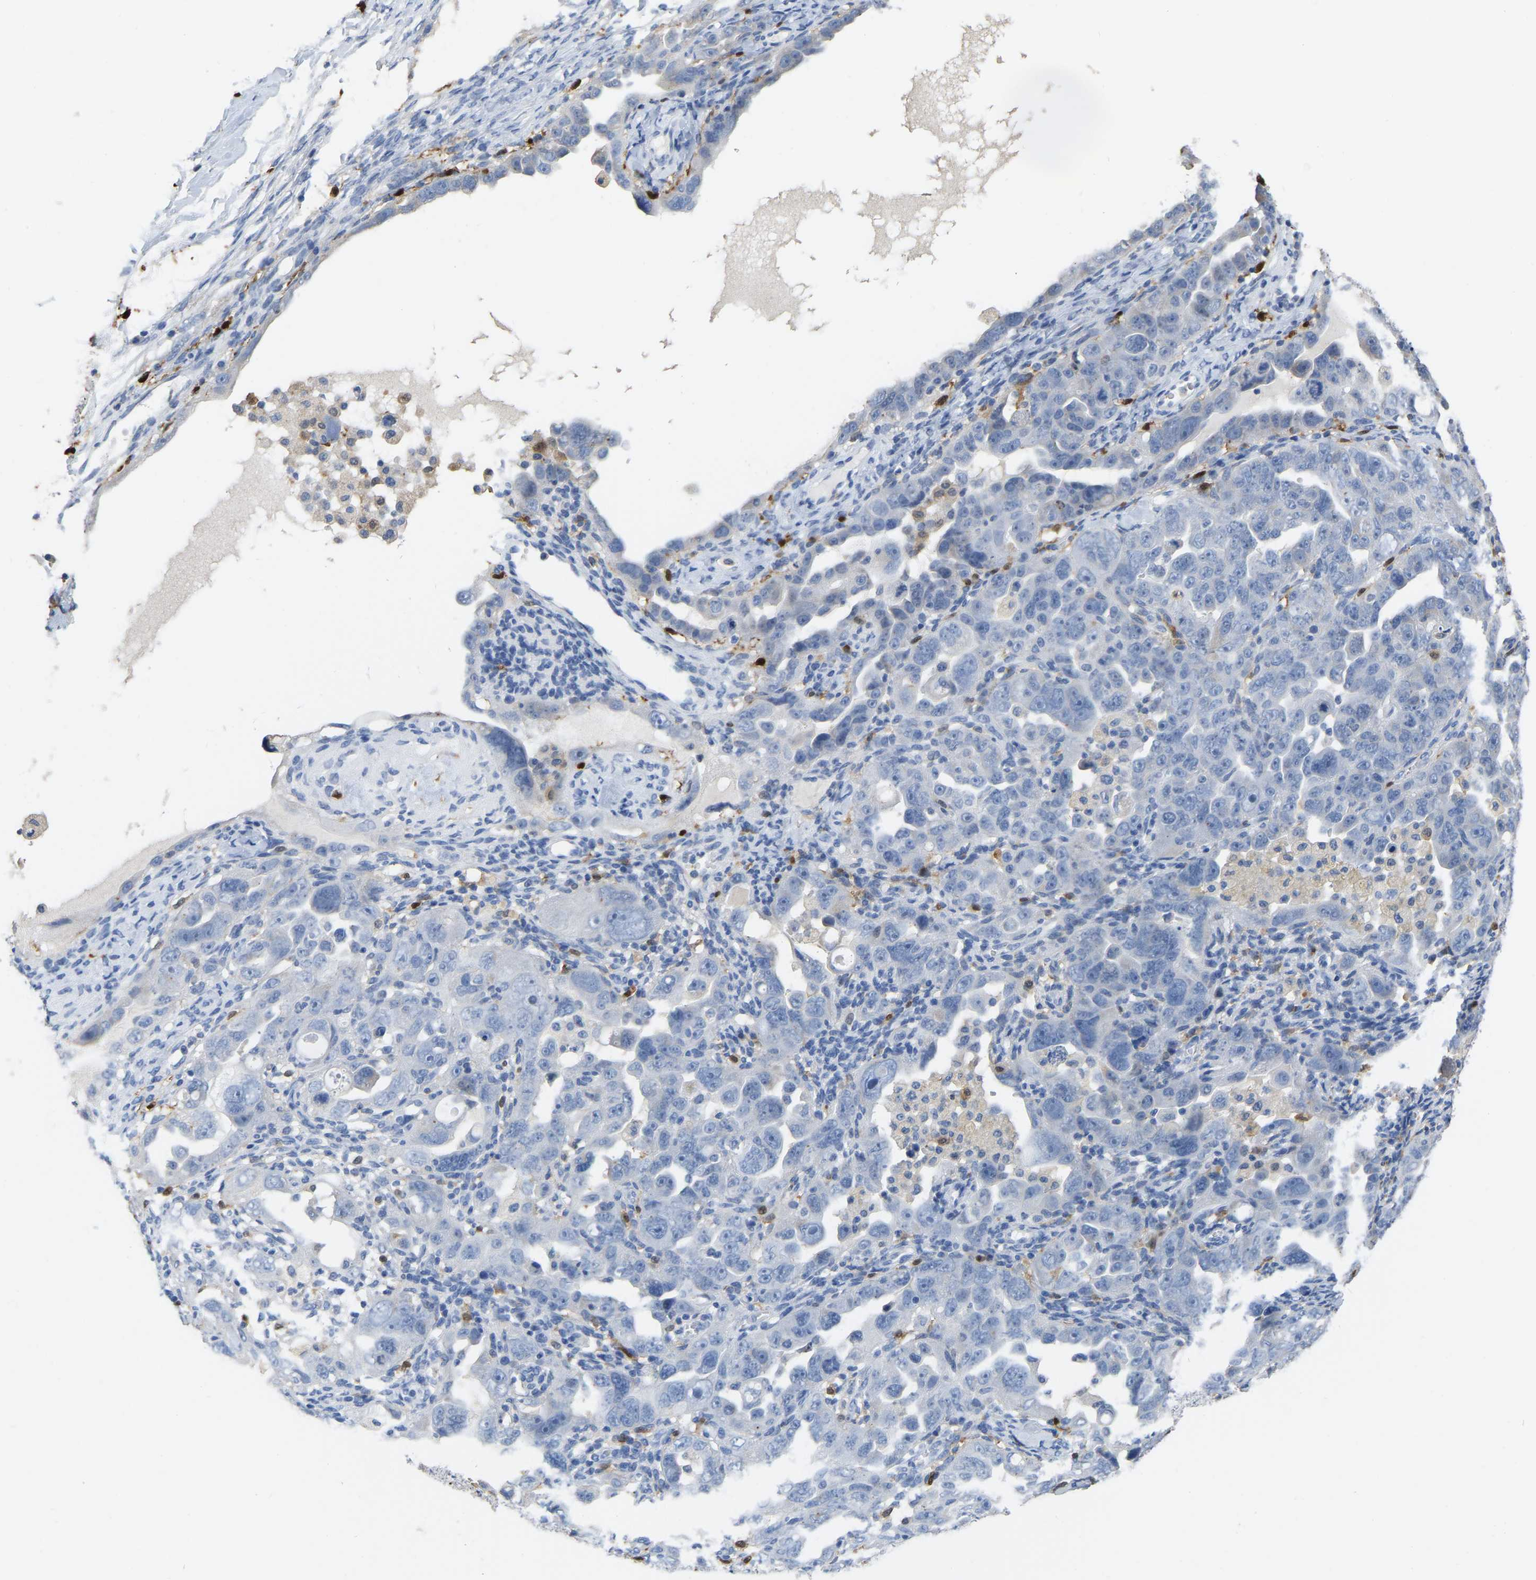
{"staining": {"intensity": "negative", "quantity": "none", "location": "none"}, "tissue": "ovarian cancer", "cell_type": "Tumor cells", "image_type": "cancer", "snomed": [{"axis": "morphology", "description": "Cystadenocarcinoma, serous, NOS"}, {"axis": "topography", "description": "Ovary"}], "caption": "Immunohistochemical staining of serous cystadenocarcinoma (ovarian) reveals no significant positivity in tumor cells.", "gene": "ULBP2", "patient": {"sex": "female", "age": 66}}